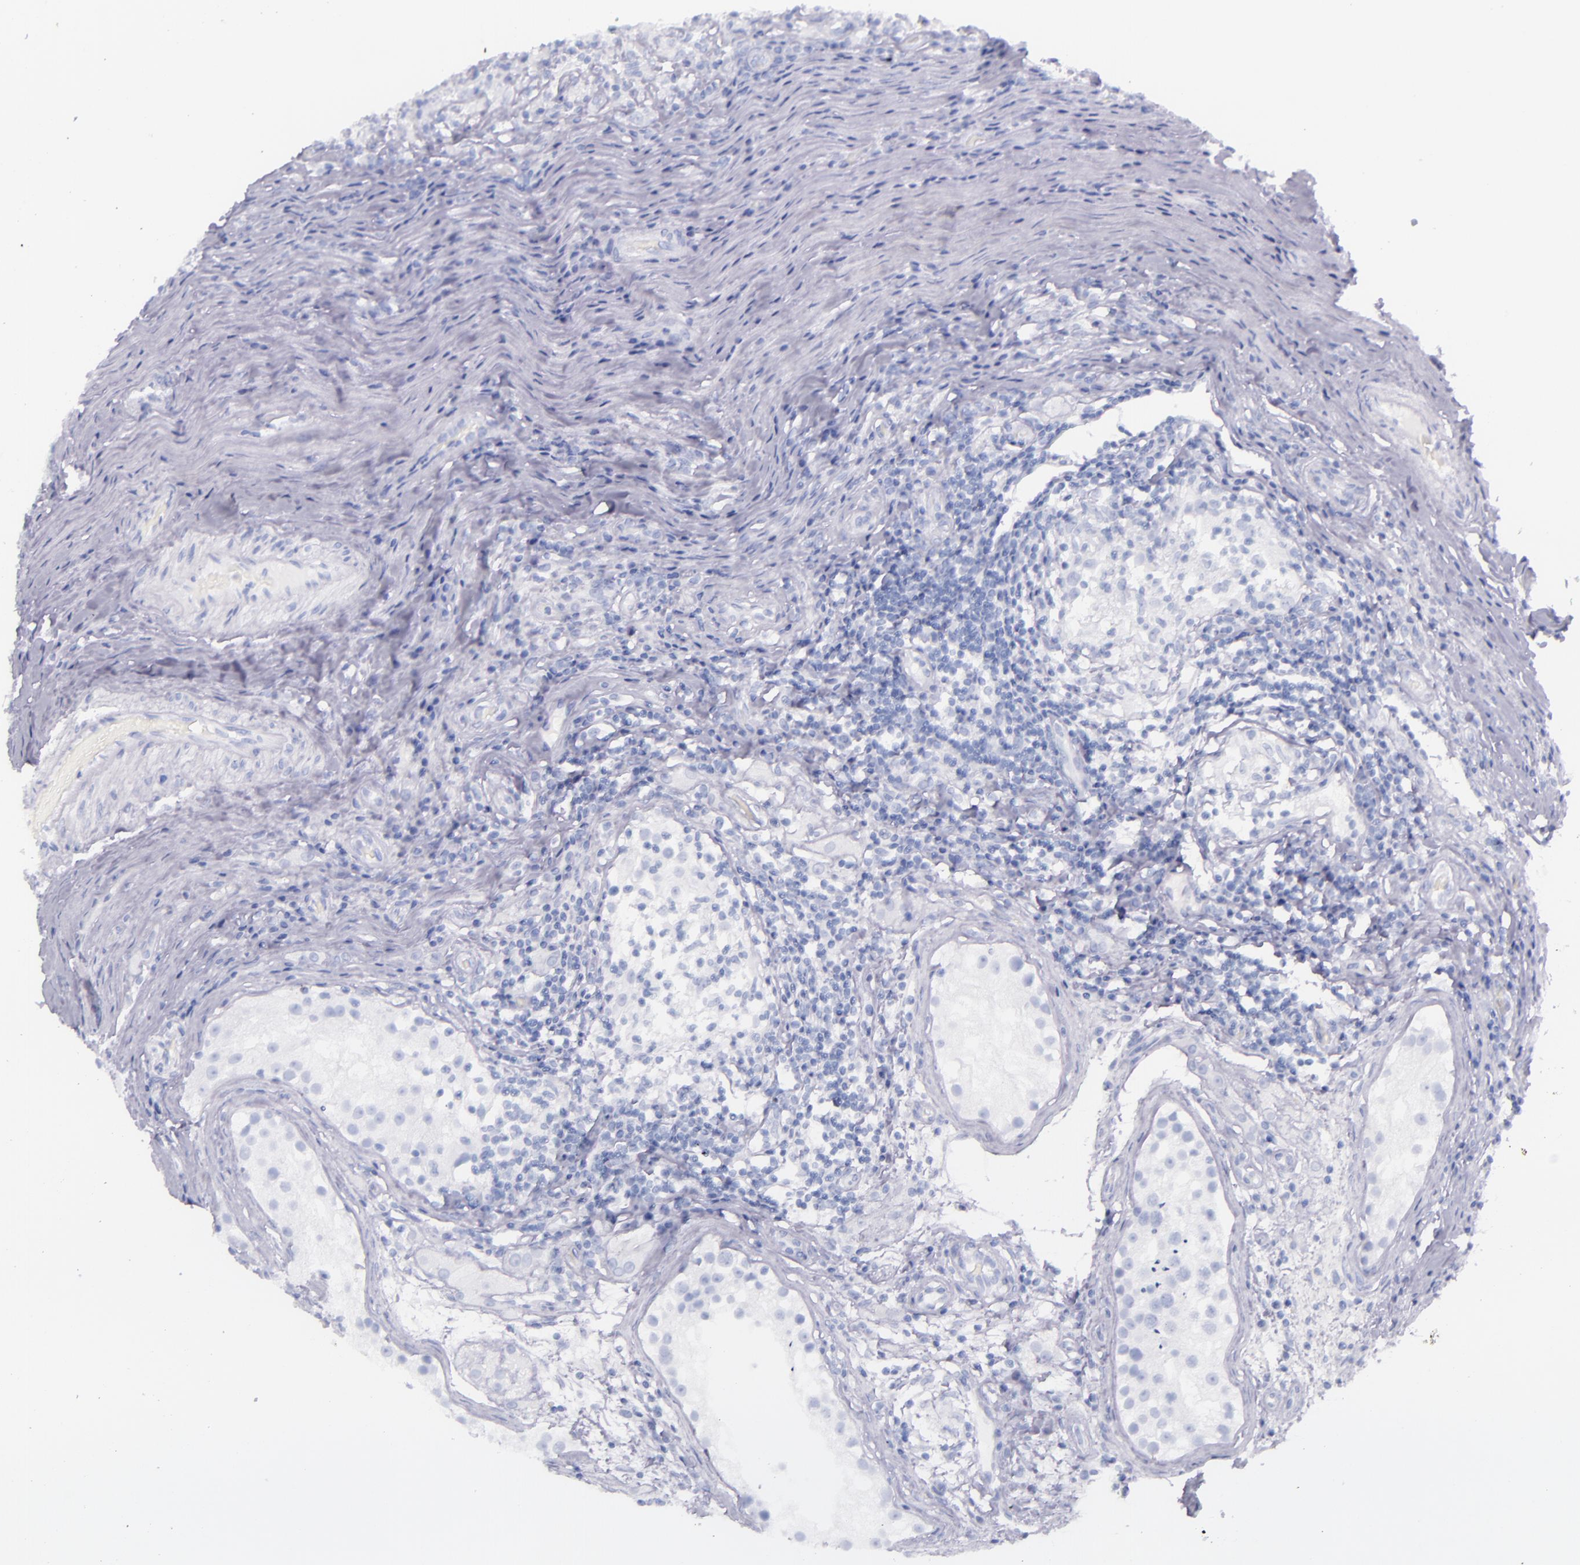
{"staining": {"intensity": "negative", "quantity": "none", "location": "none"}, "tissue": "testis cancer", "cell_type": "Tumor cells", "image_type": "cancer", "snomed": [{"axis": "morphology", "description": "Seminoma, NOS"}, {"axis": "topography", "description": "Testis"}], "caption": "DAB (3,3'-diaminobenzidine) immunohistochemical staining of human seminoma (testis) reveals no significant staining in tumor cells.", "gene": "SFTPB", "patient": {"sex": "male", "age": 34}}